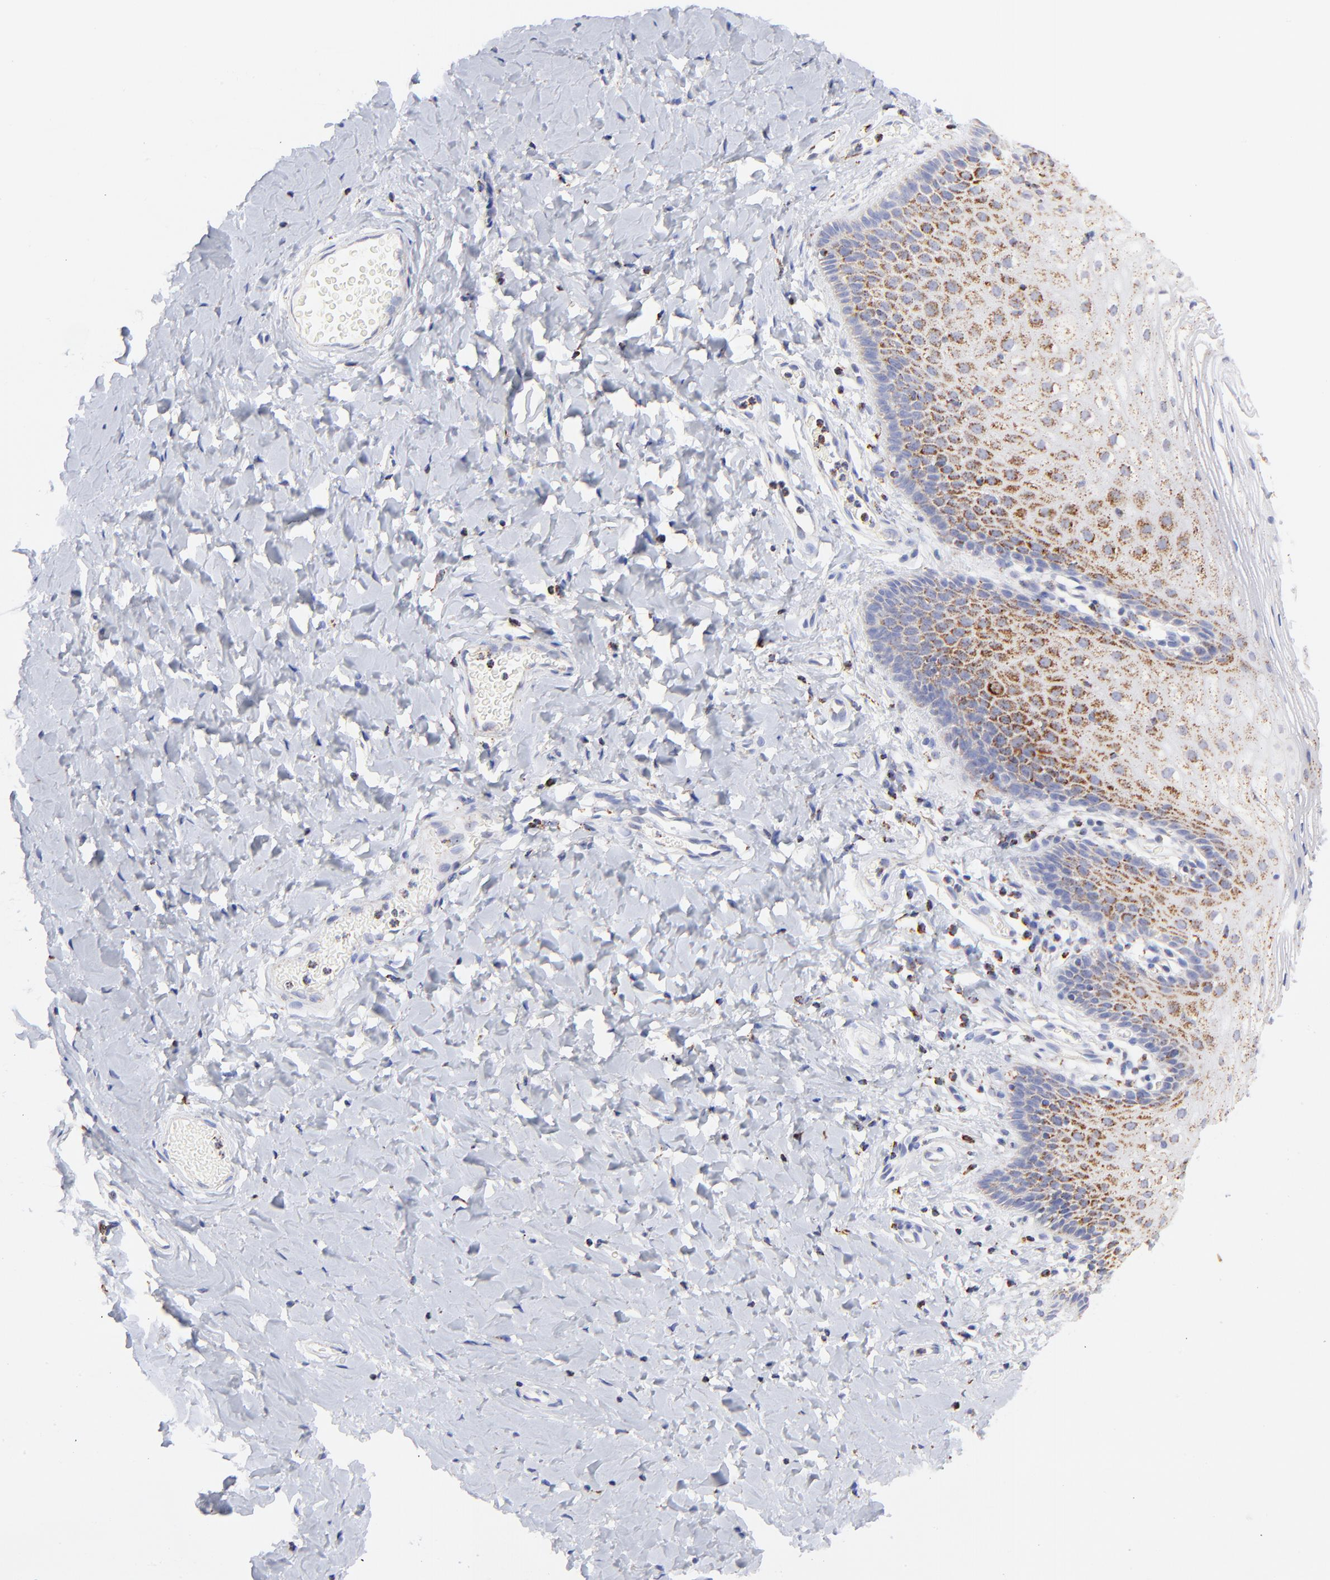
{"staining": {"intensity": "moderate", "quantity": ">75%", "location": "cytoplasmic/membranous"}, "tissue": "vagina", "cell_type": "Squamous epithelial cells", "image_type": "normal", "snomed": [{"axis": "morphology", "description": "Normal tissue, NOS"}, {"axis": "topography", "description": "Vagina"}], "caption": "Squamous epithelial cells display moderate cytoplasmic/membranous positivity in approximately >75% of cells in benign vagina. The staining was performed using DAB to visualize the protein expression in brown, while the nuclei were stained in blue with hematoxylin (Magnification: 20x).", "gene": "COX4I1", "patient": {"sex": "female", "age": 55}}